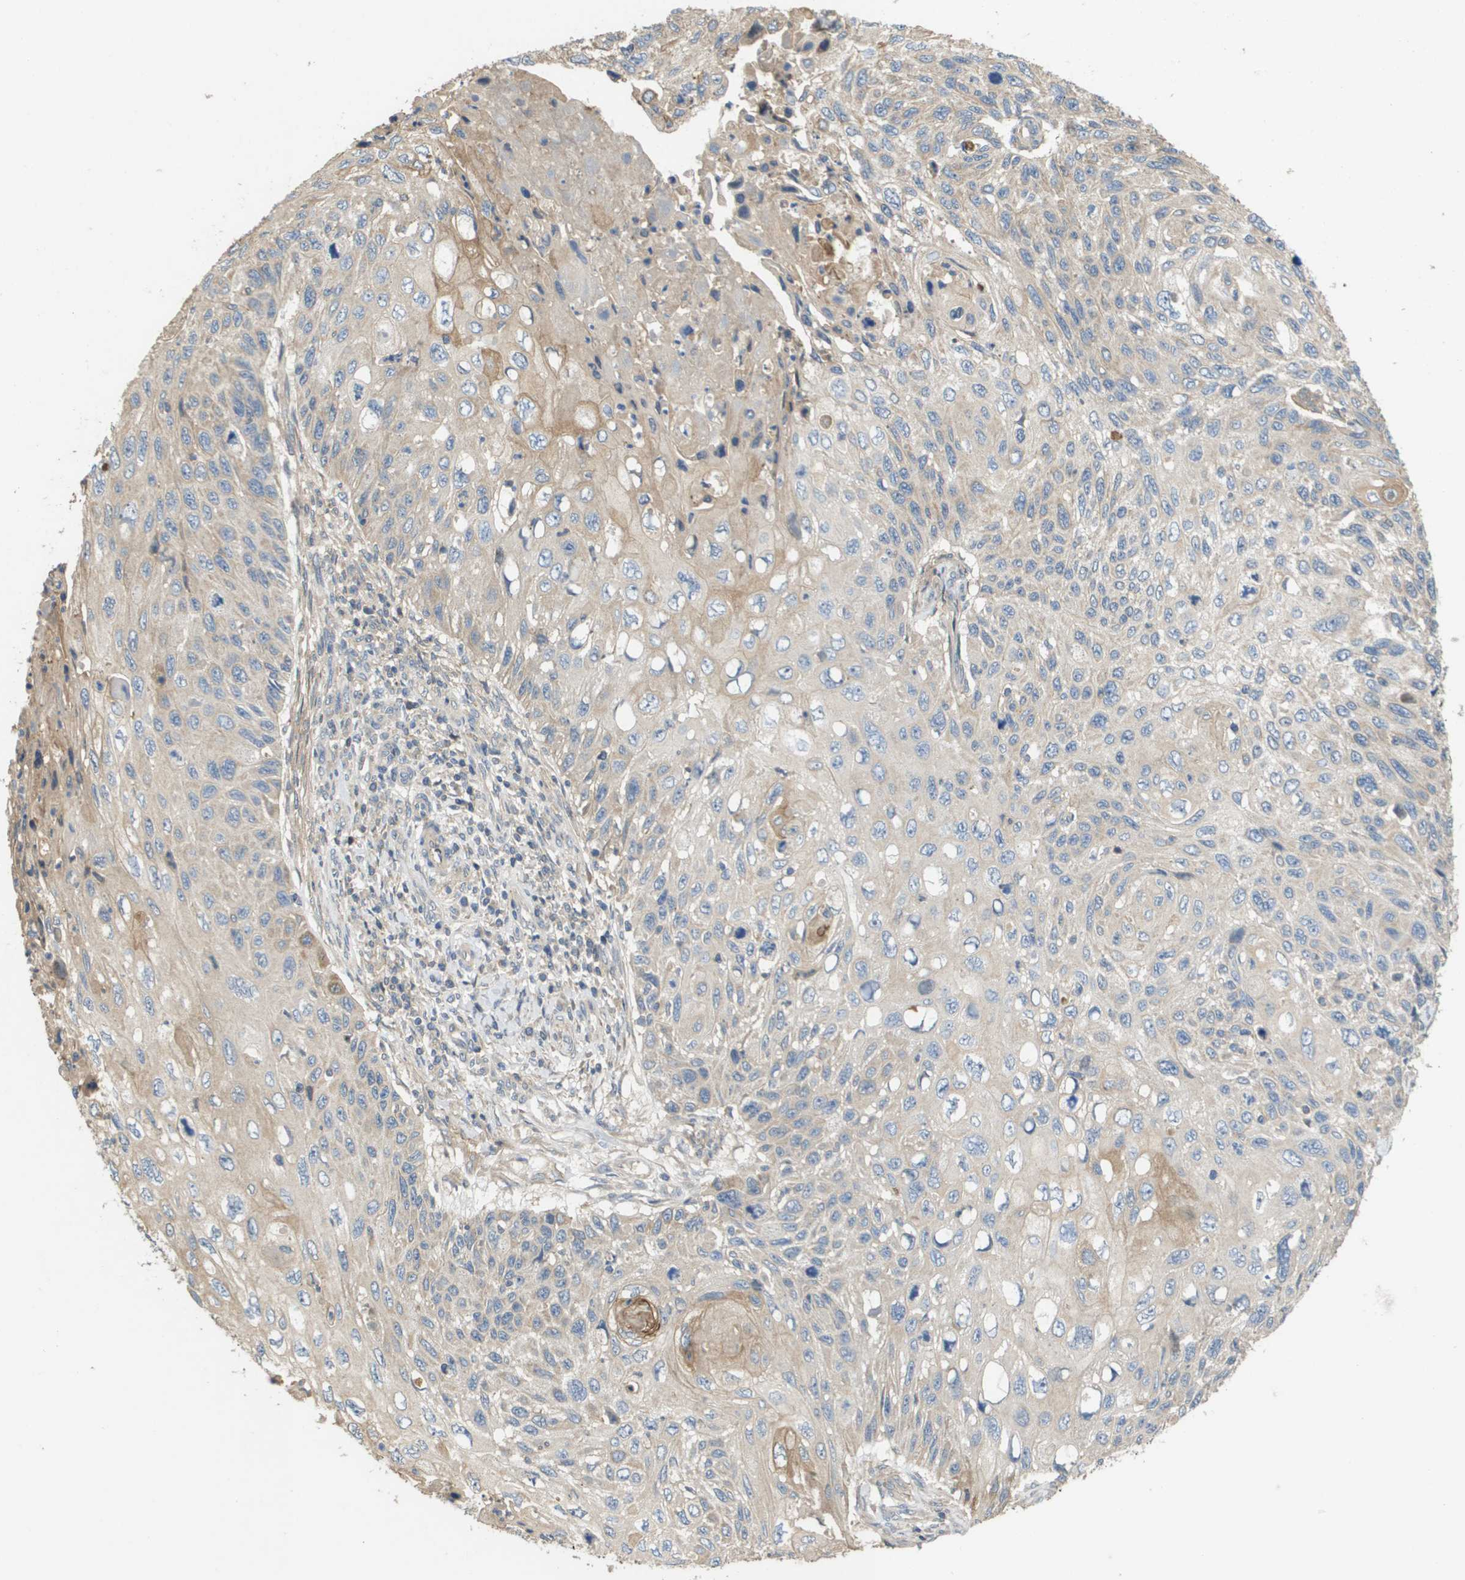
{"staining": {"intensity": "weak", "quantity": "<25%", "location": "cytoplasmic/membranous"}, "tissue": "cervical cancer", "cell_type": "Tumor cells", "image_type": "cancer", "snomed": [{"axis": "morphology", "description": "Squamous cell carcinoma, NOS"}, {"axis": "topography", "description": "Cervix"}], "caption": "A histopathology image of squamous cell carcinoma (cervical) stained for a protein displays no brown staining in tumor cells.", "gene": "KRT23", "patient": {"sex": "female", "age": 70}}